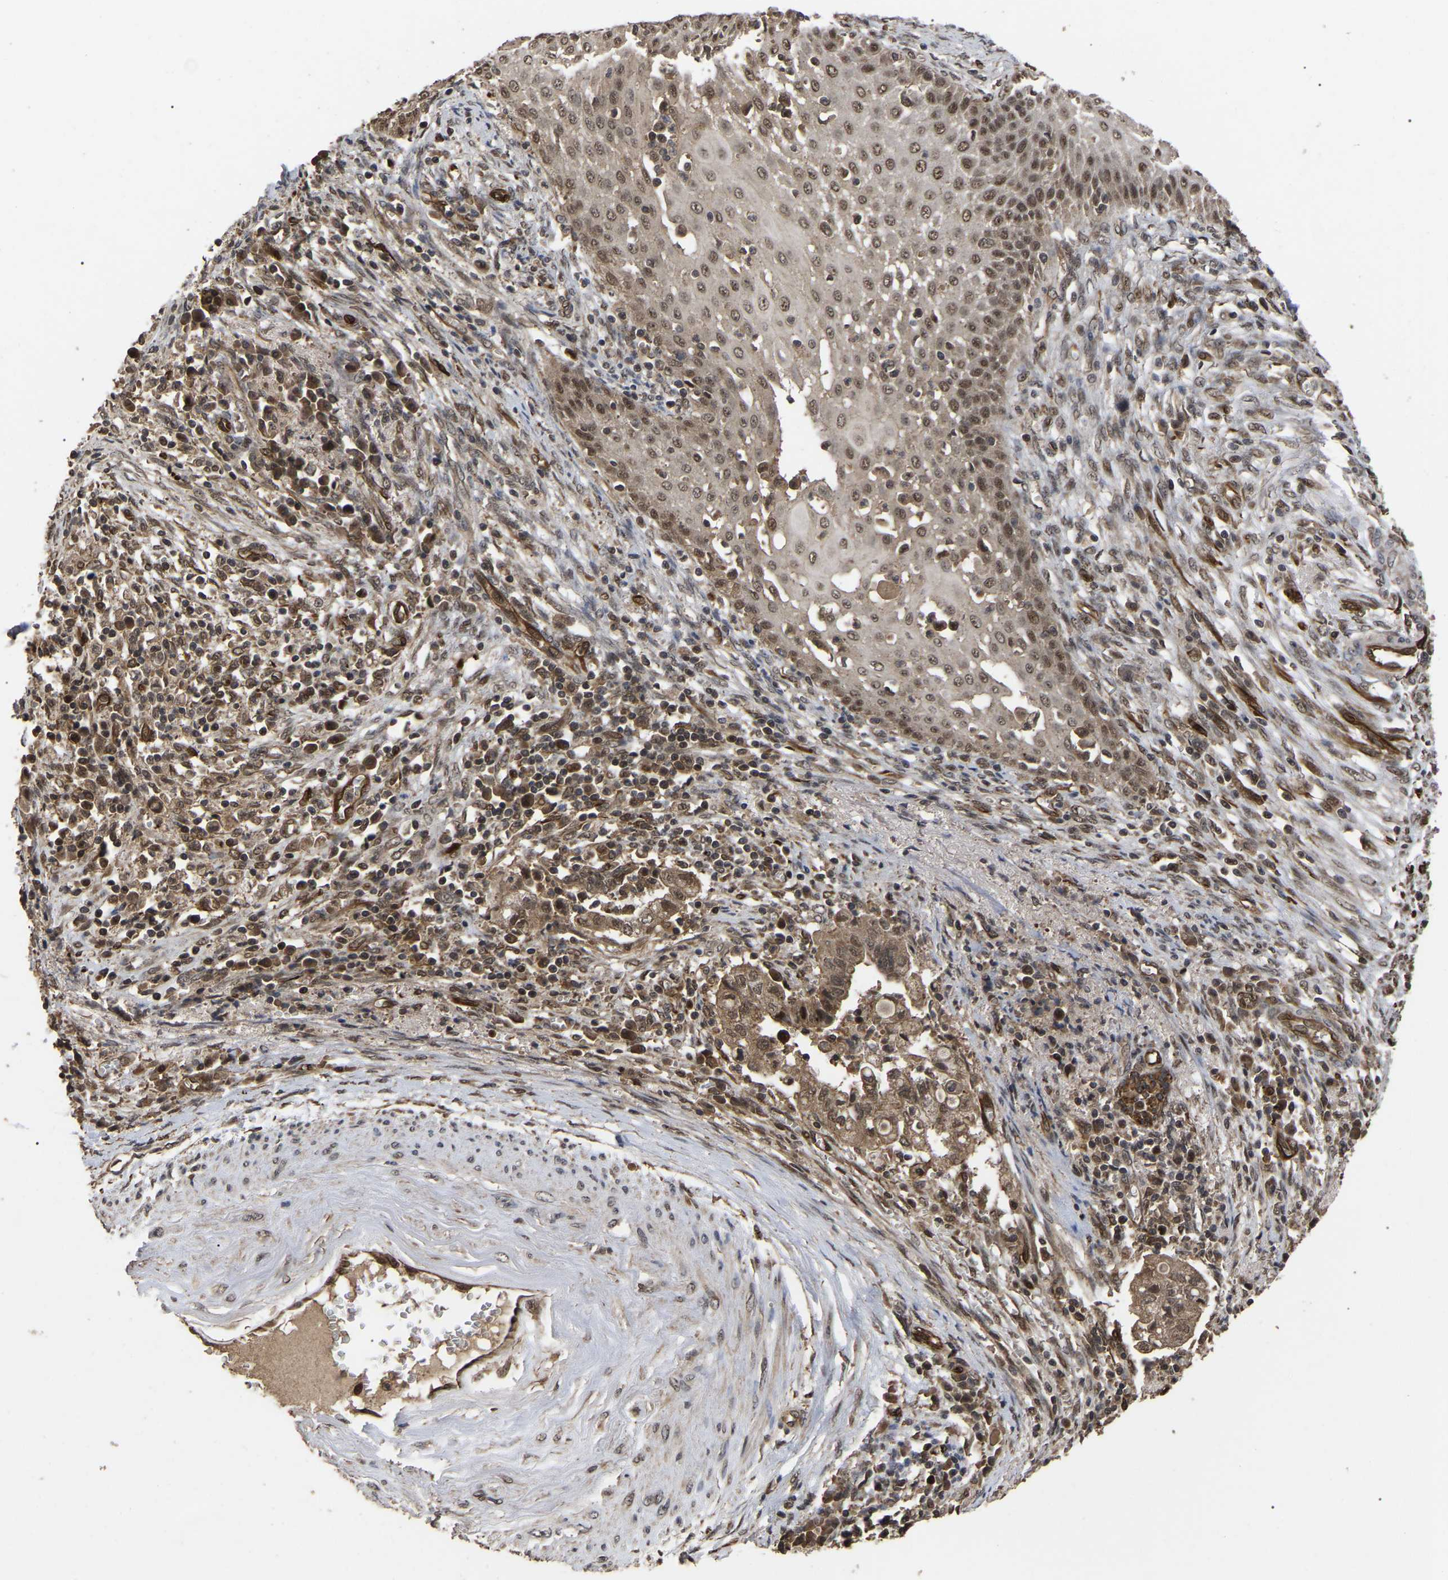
{"staining": {"intensity": "weak", "quantity": ">75%", "location": "cytoplasmic/membranous,nuclear"}, "tissue": "cervical cancer", "cell_type": "Tumor cells", "image_type": "cancer", "snomed": [{"axis": "morphology", "description": "Adenocarcinoma, NOS"}, {"axis": "topography", "description": "Cervix"}], "caption": "Immunohistochemical staining of human cervical cancer displays low levels of weak cytoplasmic/membranous and nuclear positivity in approximately >75% of tumor cells.", "gene": "FAM161B", "patient": {"sex": "female", "age": 44}}